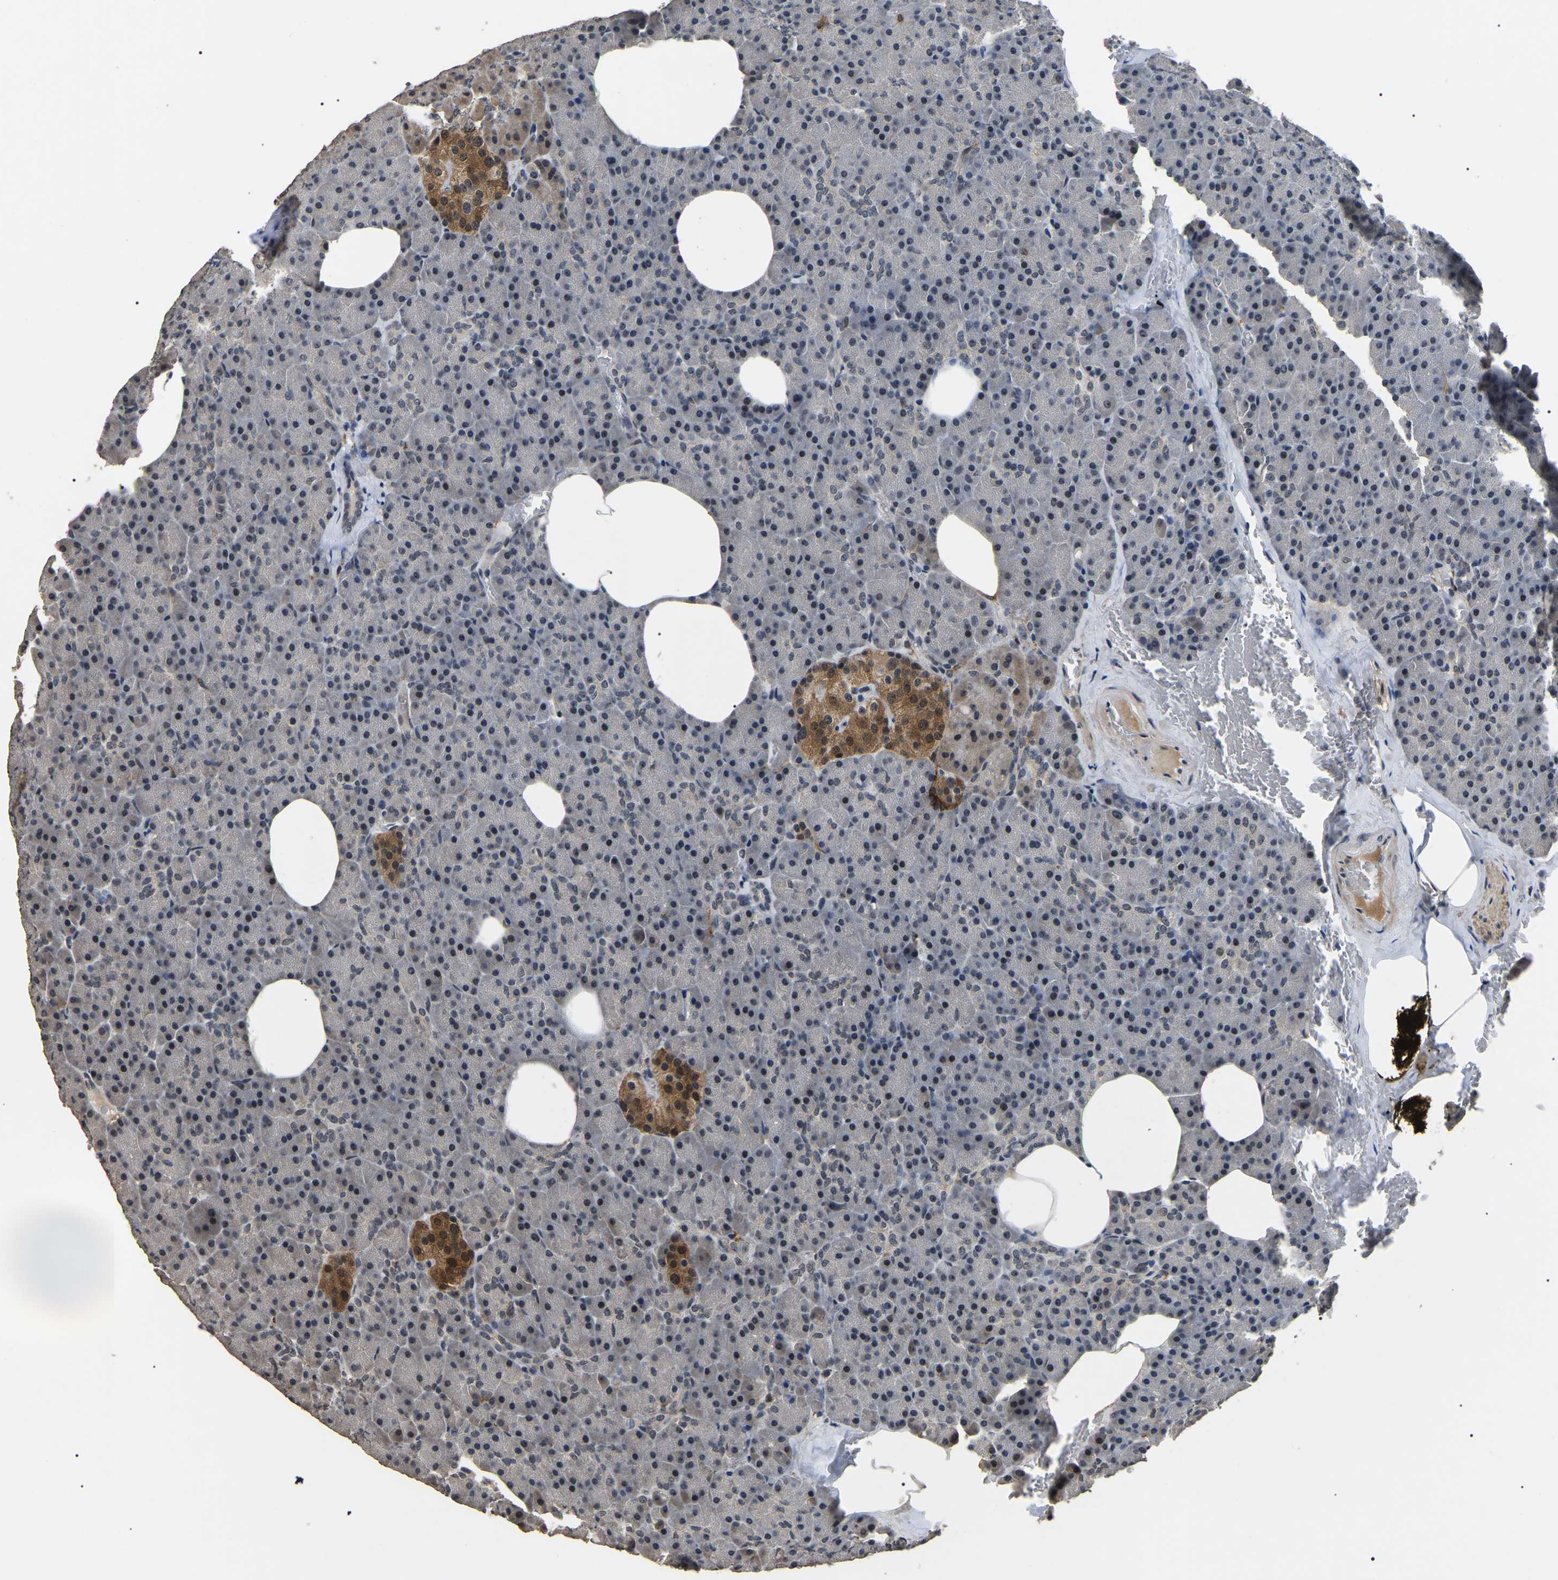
{"staining": {"intensity": "weak", "quantity": "25%-75%", "location": "nuclear"}, "tissue": "pancreas", "cell_type": "Exocrine glandular cells", "image_type": "normal", "snomed": [{"axis": "morphology", "description": "Normal tissue, NOS"}, {"axis": "topography", "description": "Pancreas"}], "caption": "Immunohistochemical staining of benign pancreas reveals low levels of weak nuclear staining in approximately 25%-75% of exocrine glandular cells.", "gene": "PPM1E", "patient": {"sex": "female", "age": 35}}